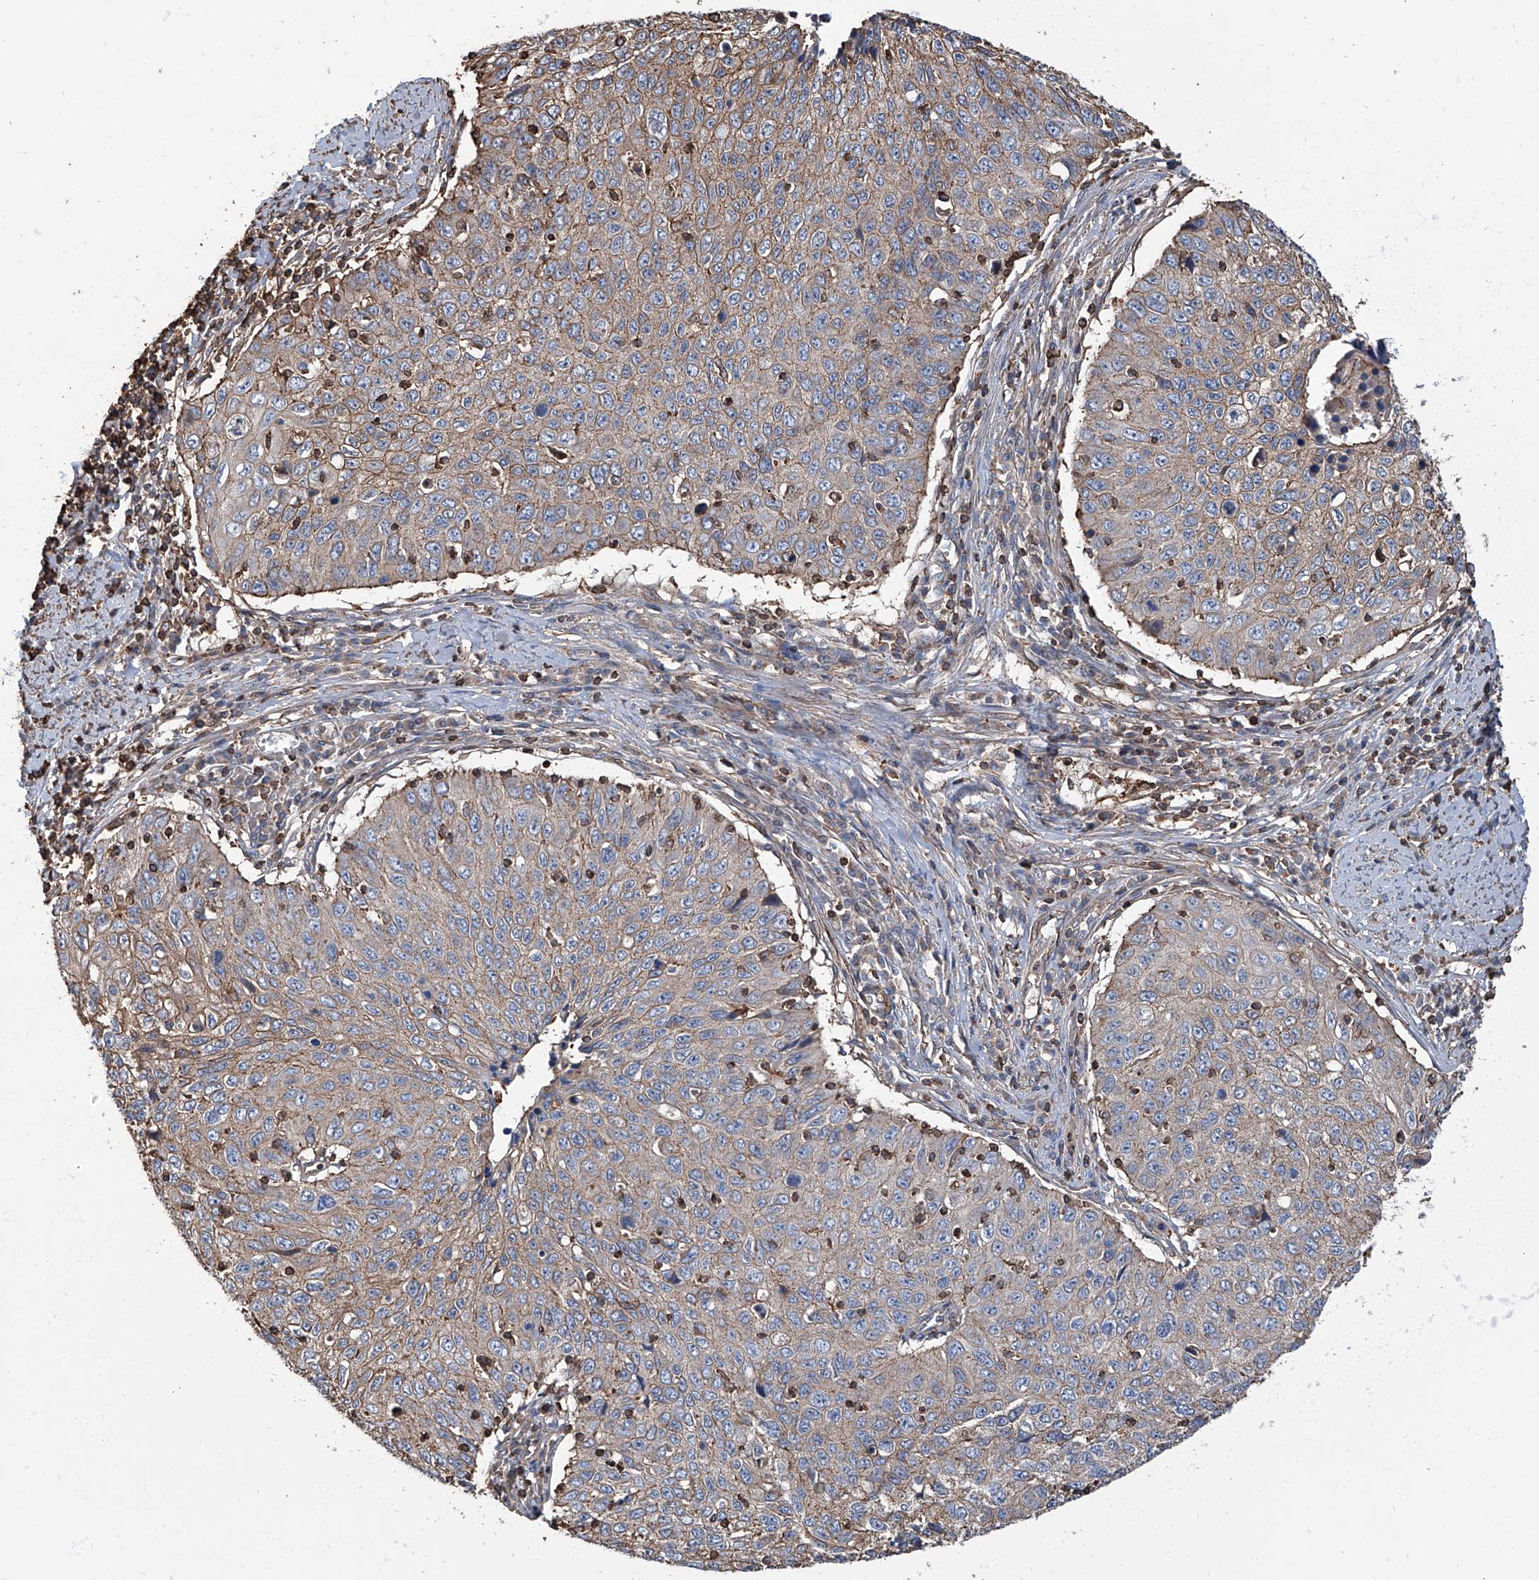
{"staining": {"intensity": "weak", "quantity": "<25%", "location": "cytoplasmic/membranous"}, "tissue": "cervical cancer", "cell_type": "Tumor cells", "image_type": "cancer", "snomed": [{"axis": "morphology", "description": "Squamous cell carcinoma, NOS"}, {"axis": "topography", "description": "Cervix"}], "caption": "The photomicrograph reveals no significant positivity in tumor cells of cervical squamous cell carcinoma.", "gene": "PIEZO2", "patient": {"sex": "female", "age": 53}}